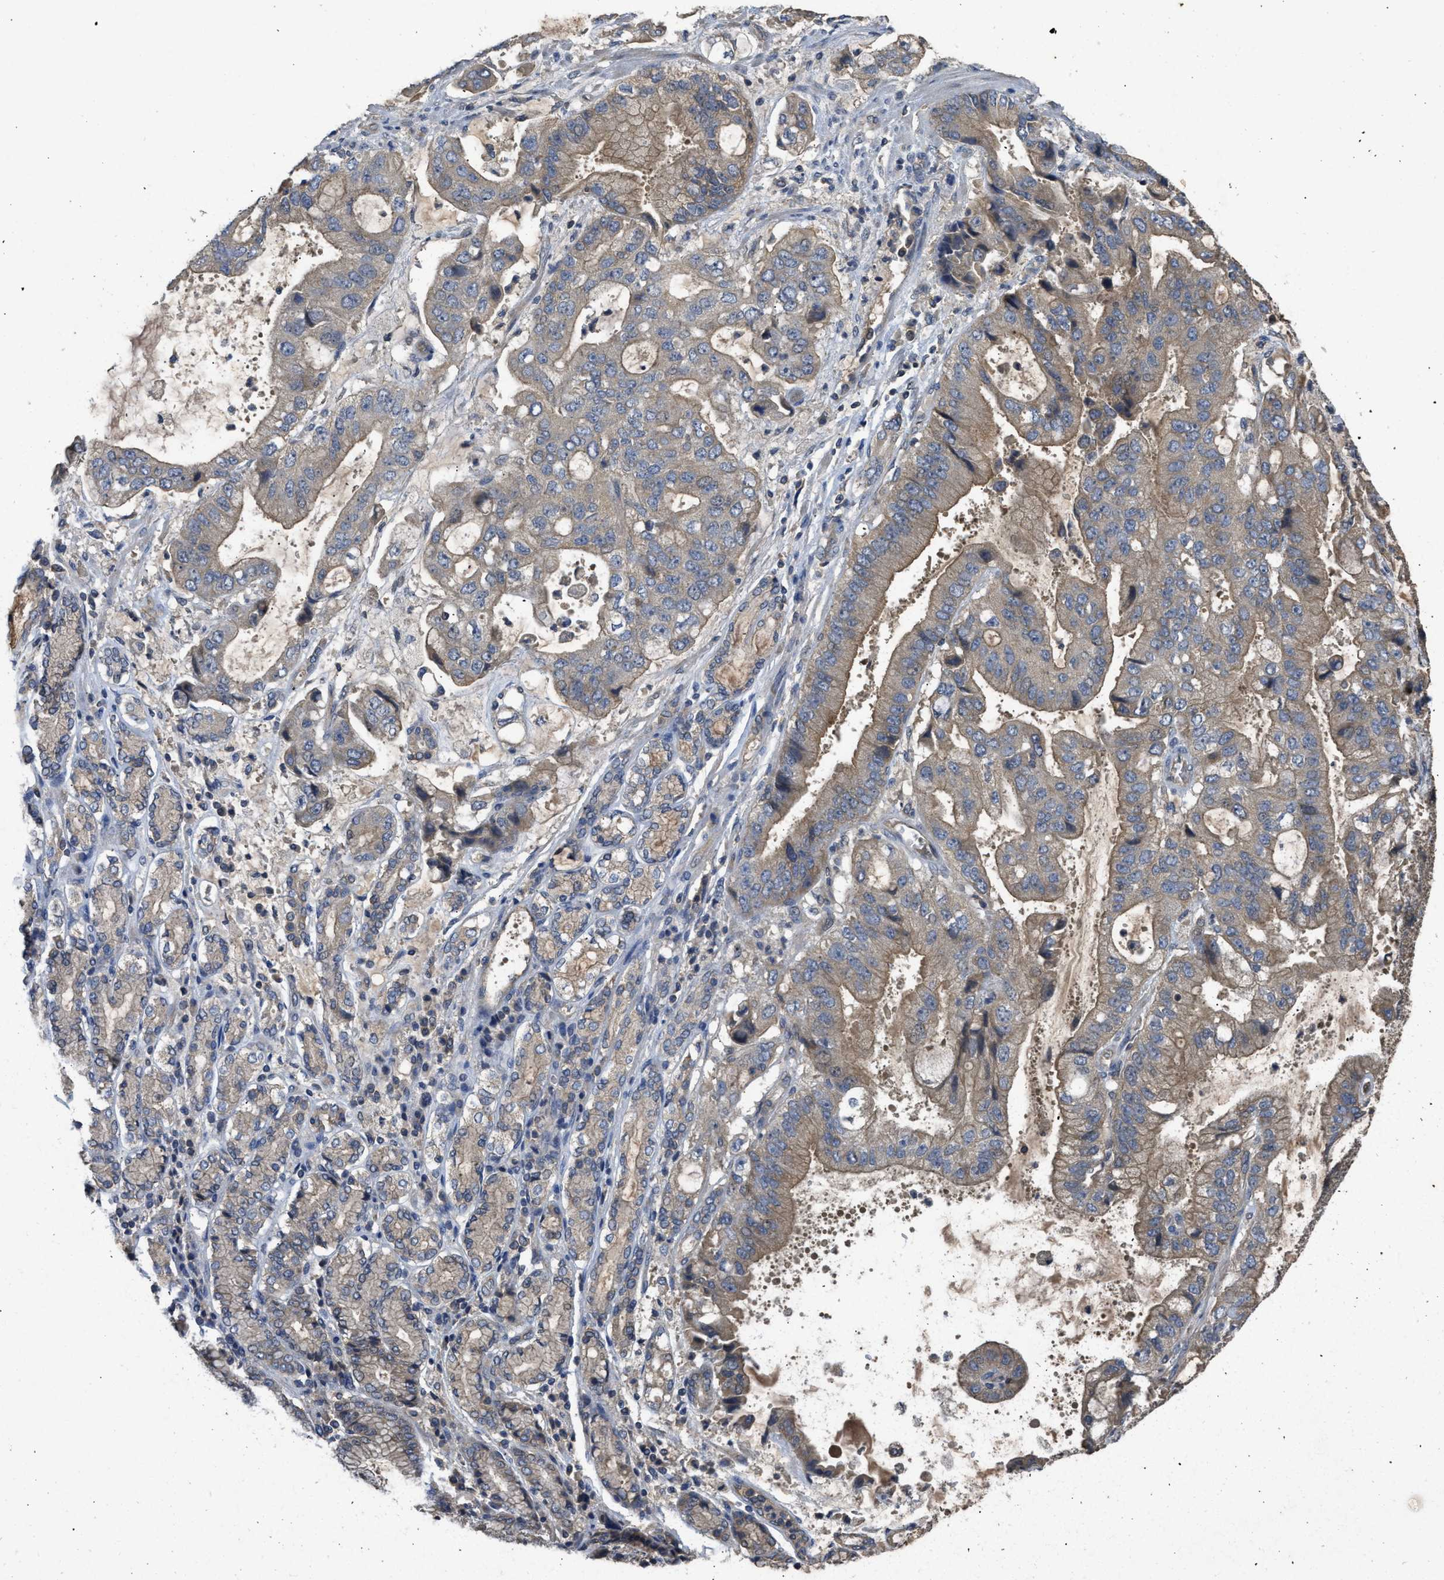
{"staining": {"intensity": "weak", "quantity": "<25%", "location": "cytoplasmic/membranous"}, "tissue": "stomach cancer", "cell_type": "Tumor cells", "image_type": "cancer", "snomed": [{"axis": "morphology", "description": "Normal tissue, NOS"}, {"axis": "morphology", "description": "Adenocarcinoma, NOS"}, {"axis": "topography", "description": "Stomach"}], "caption": "Immunohistochemical staining of human stomach cancer (adenocarcinoma) demonstrates no significant expression in tumor cells.", "gene": "PPP3CA", "patient": {"sex": "male", "age": 62}}